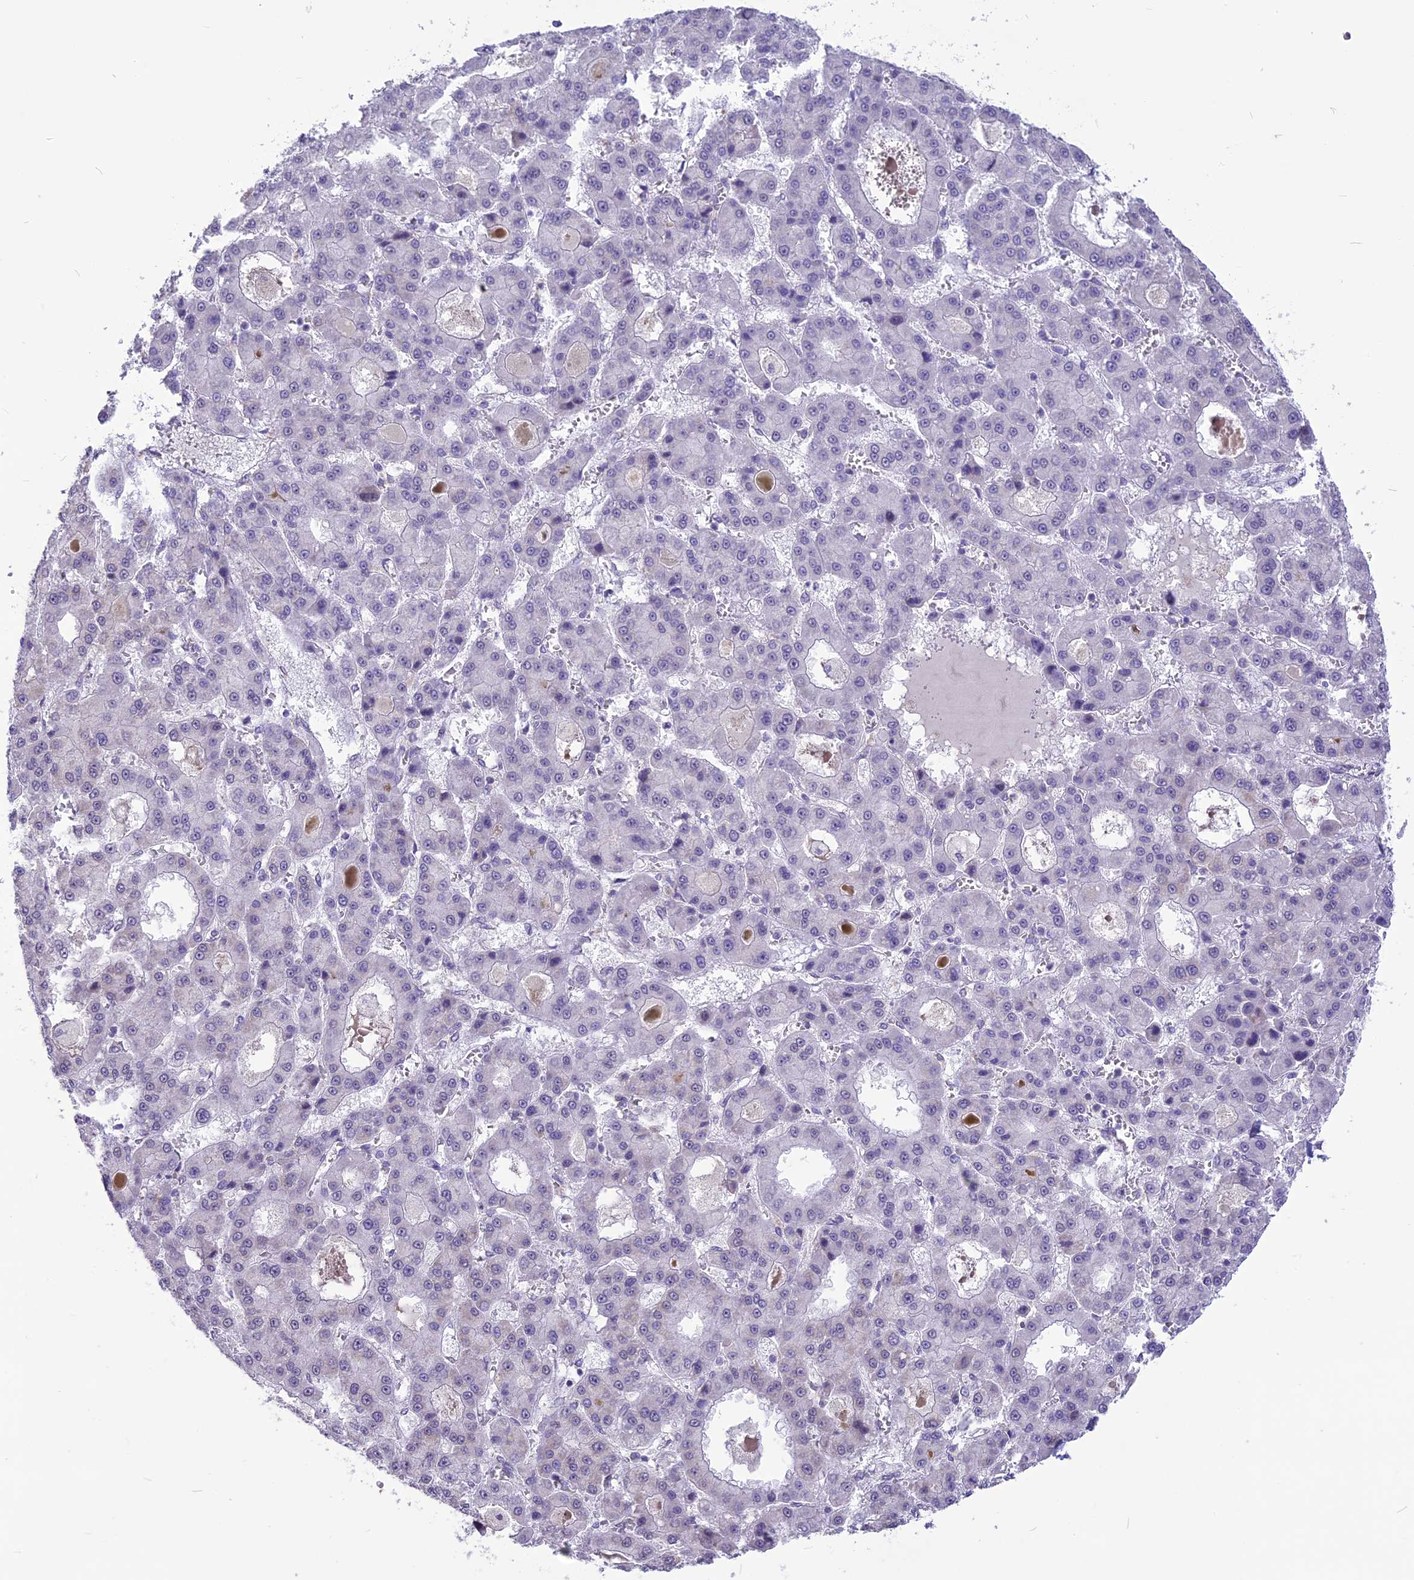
{"staining": {"intensity": "negative", "quantity": "none", "location": "none"}, "tissue": "liver cancer", "cell_type": "Tumor cells", "image_type": "cancer", "snomed": [{"axis": "morphology", "description": "Carcinoma, Hepatocellular, NOS"}, {"axis": "topography", "description": "Liver"}], "caption": "Protein analysis of hepatocellular carcinoma (liver) reveals no significant positivity in tumor cells.", "gene": "CMSS1", "patient": {"sex": "male", "age": 70}}